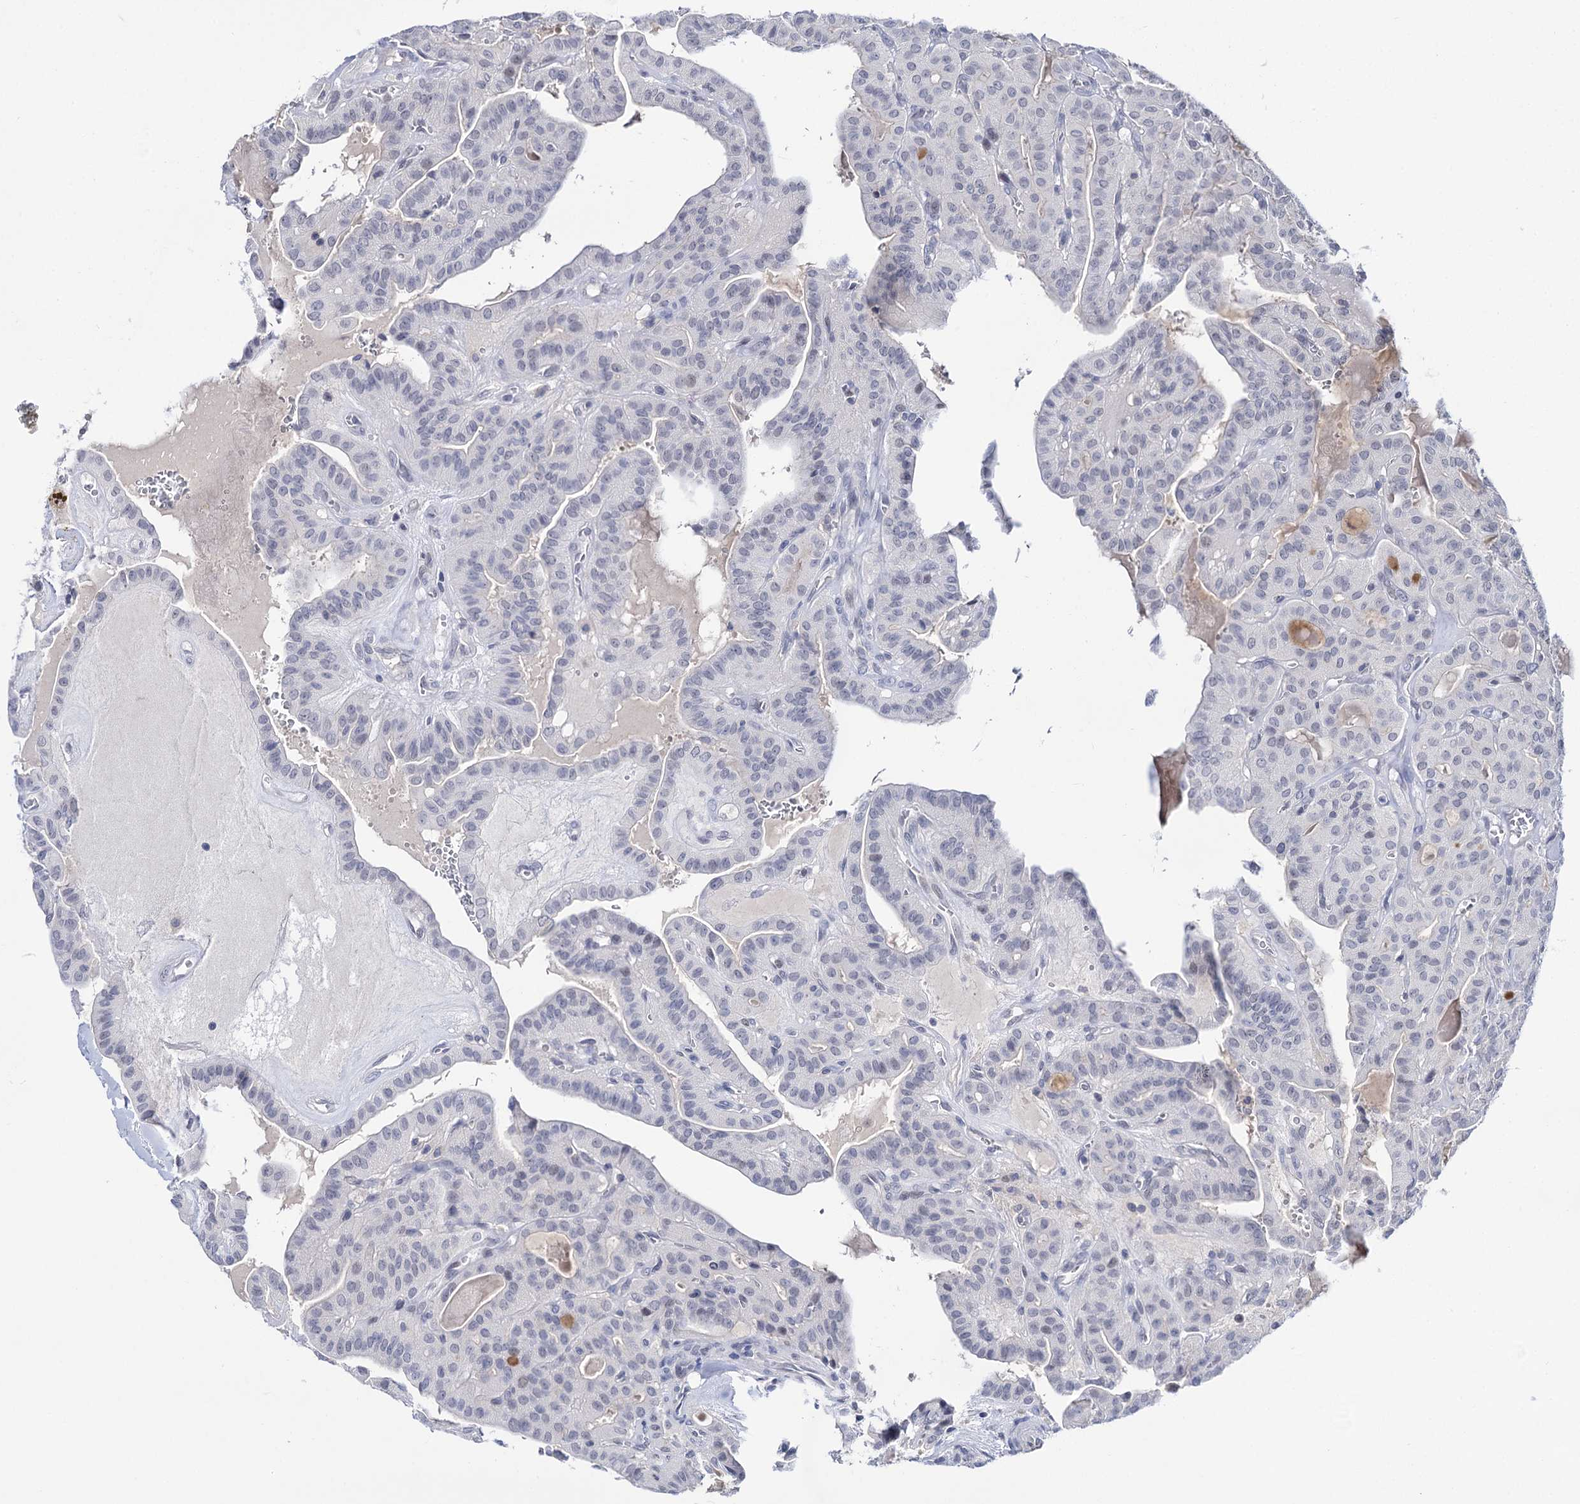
{"staining": {"intensity": "negative", "quantity": "none", "location": "none"}, "tissue": "thyroid cancer", "cell_type": "Tumor cells", "image_type": "cancer", "snomed": [{"axis": "morphology", "description": "Papillary adenocarcinoma, NOS"}, {"axis": "topography", "description": "Thyroid gland"}], "caption": "Immunohistochemical staining of human papillary adenocarcinoma (thyroid) exhibits no significant expression in tumor cells.", "gene": "NEK10", "patient": {"sex": "male", "age": 52}}